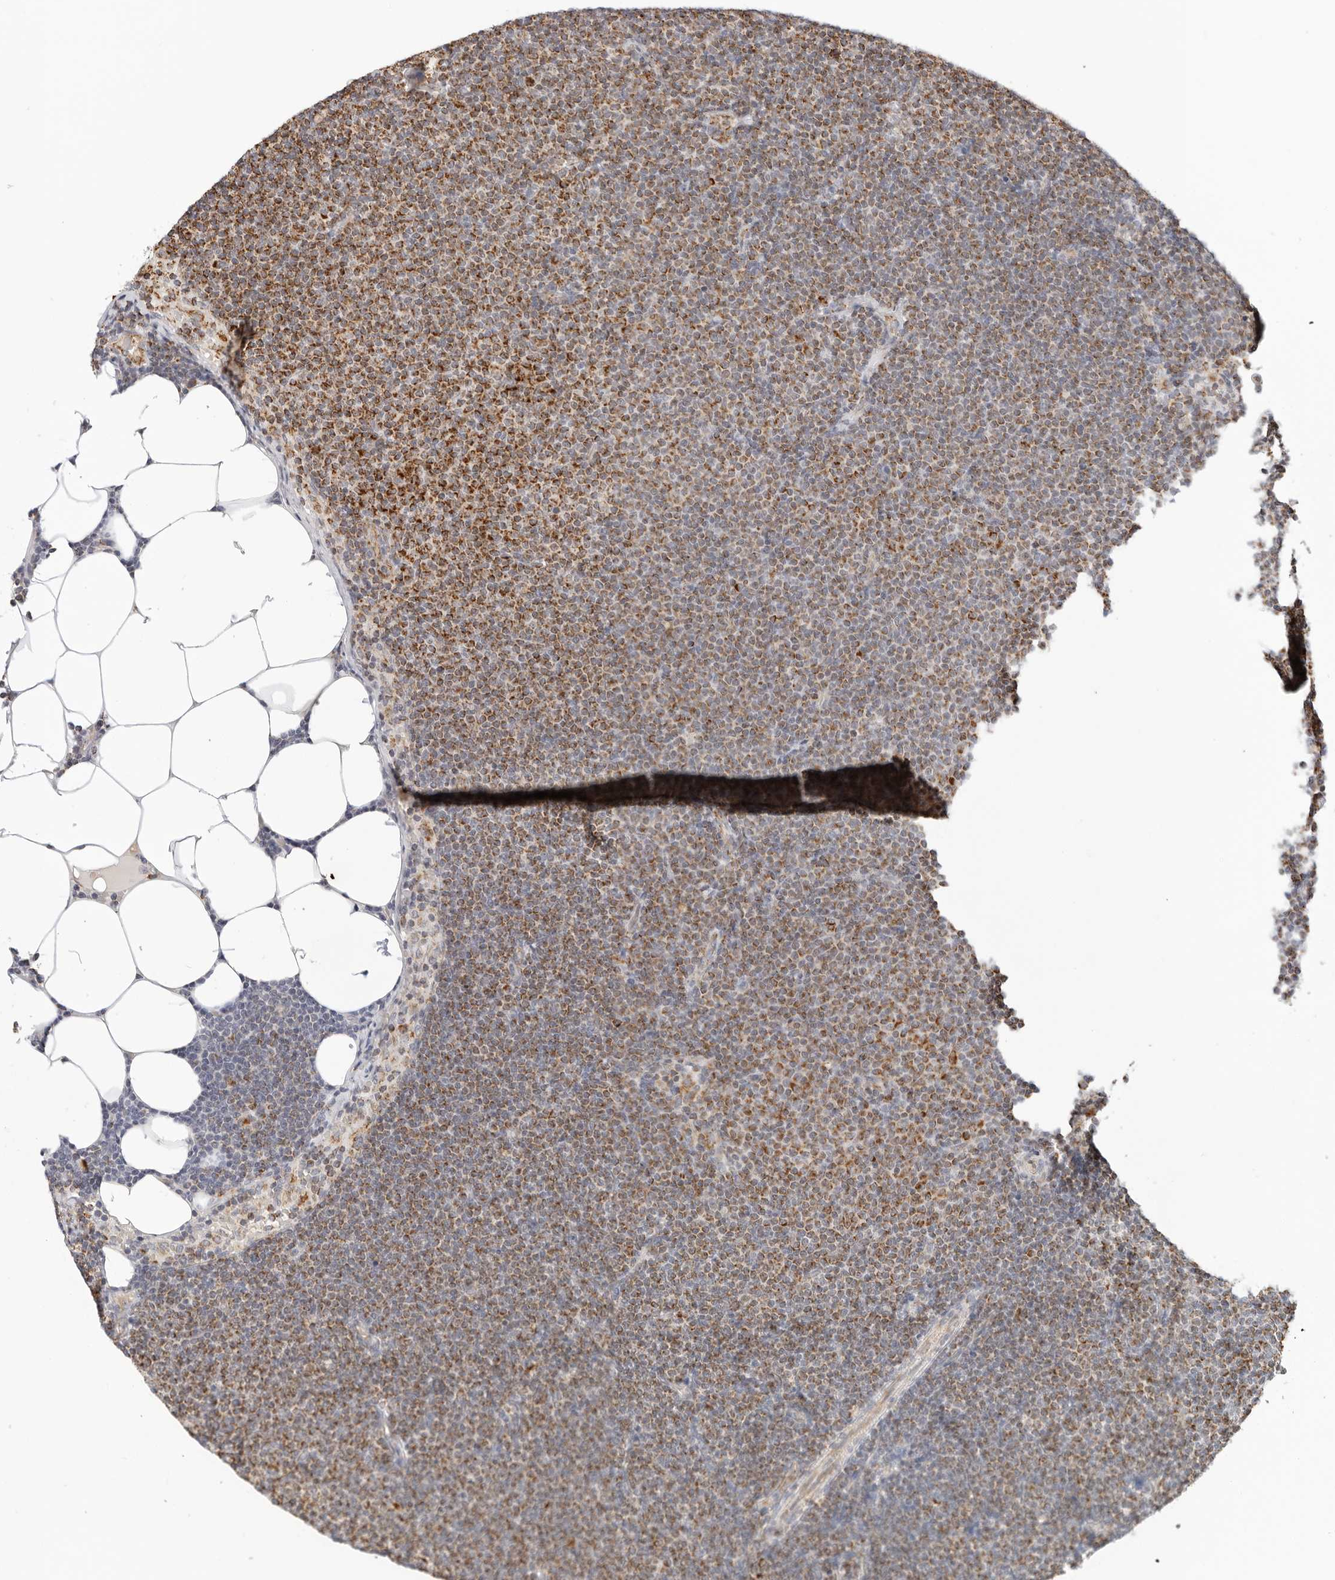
{"staining": {"intensity": "strong", "quantity": ">75%", "location": "cytoplasmic/membranous"}, "tissue": "lymphoma", "cell_type": "Tumor cells", "image_type": "cancer", "snomed": [{"axis": "morphology", "description": "Malignant lymphoma, non-Hodgkin's type, Low grade"}, {"axis": "topography", "description": "Lymph node"}], "caption": "A high amount of strong cytoplasmic/membranous staining is appreciated in about >75% of tumor cells in malignant lymphoma, non-Hodgkin's type (low-grade) tissue. (DAB (3,3'-diaminobenzidine) = brown stain, brightfield microscopy at high magnification).", "gene": "RC3H1", "patient": {"sex": "female", "age": 53}}